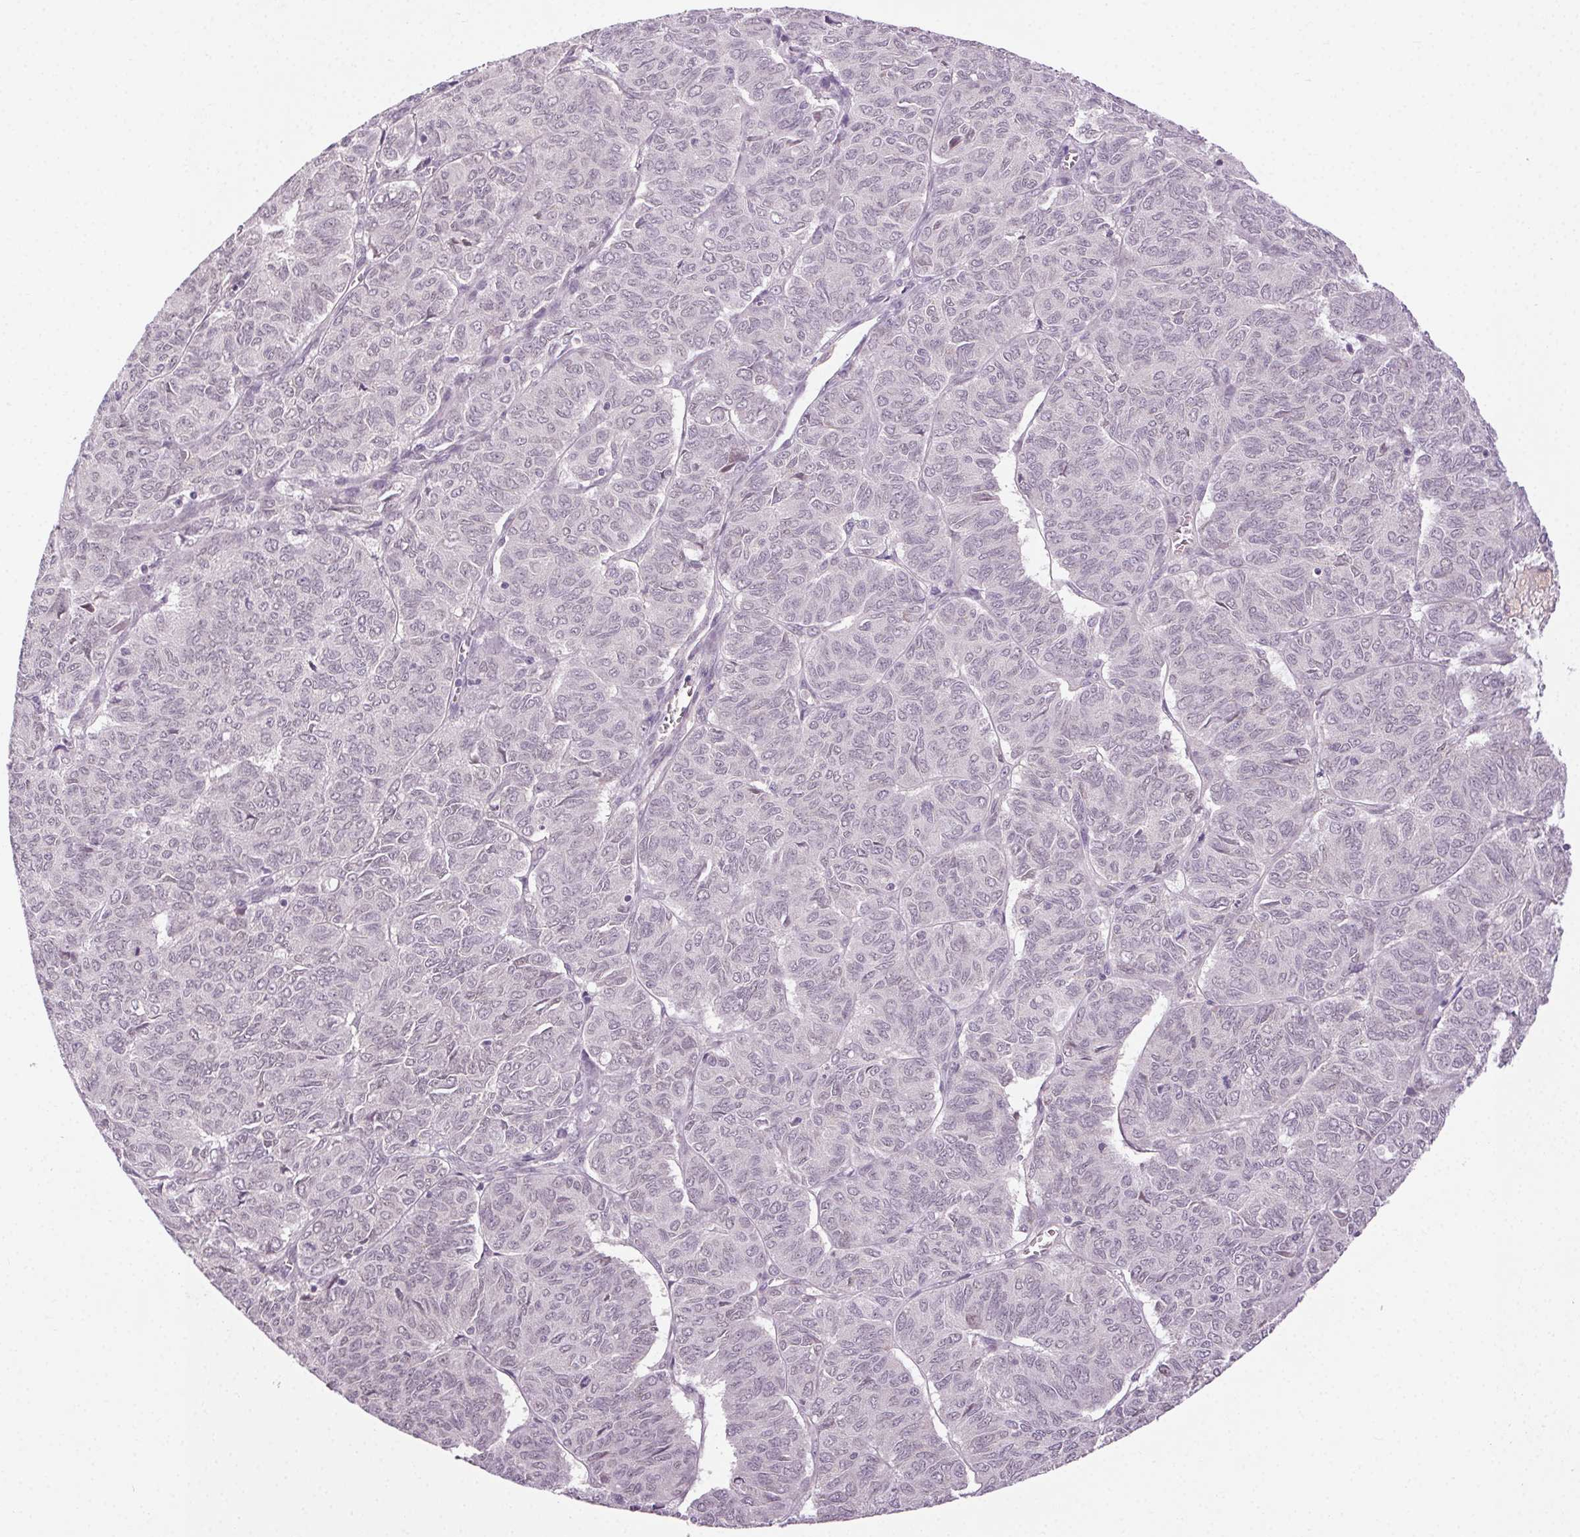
{"staining": {"intensity": "negative", "quantity": "none", "location": "none"}, "tissue": "ovarian cancer", "cell_type": "Tumor cells", "image_type": "cancer", "snomed": [{"axis": "morphology", "description": "Carcinoma, endometroid"}, {"axis": "topography", "description": "Ovary"}], "caption": "Tumor cells are negative for brown protein staining in ovarian endometroid carcinoma.", "gene": "FAM168A", "patient": {"sex": "female", "age": 80}}